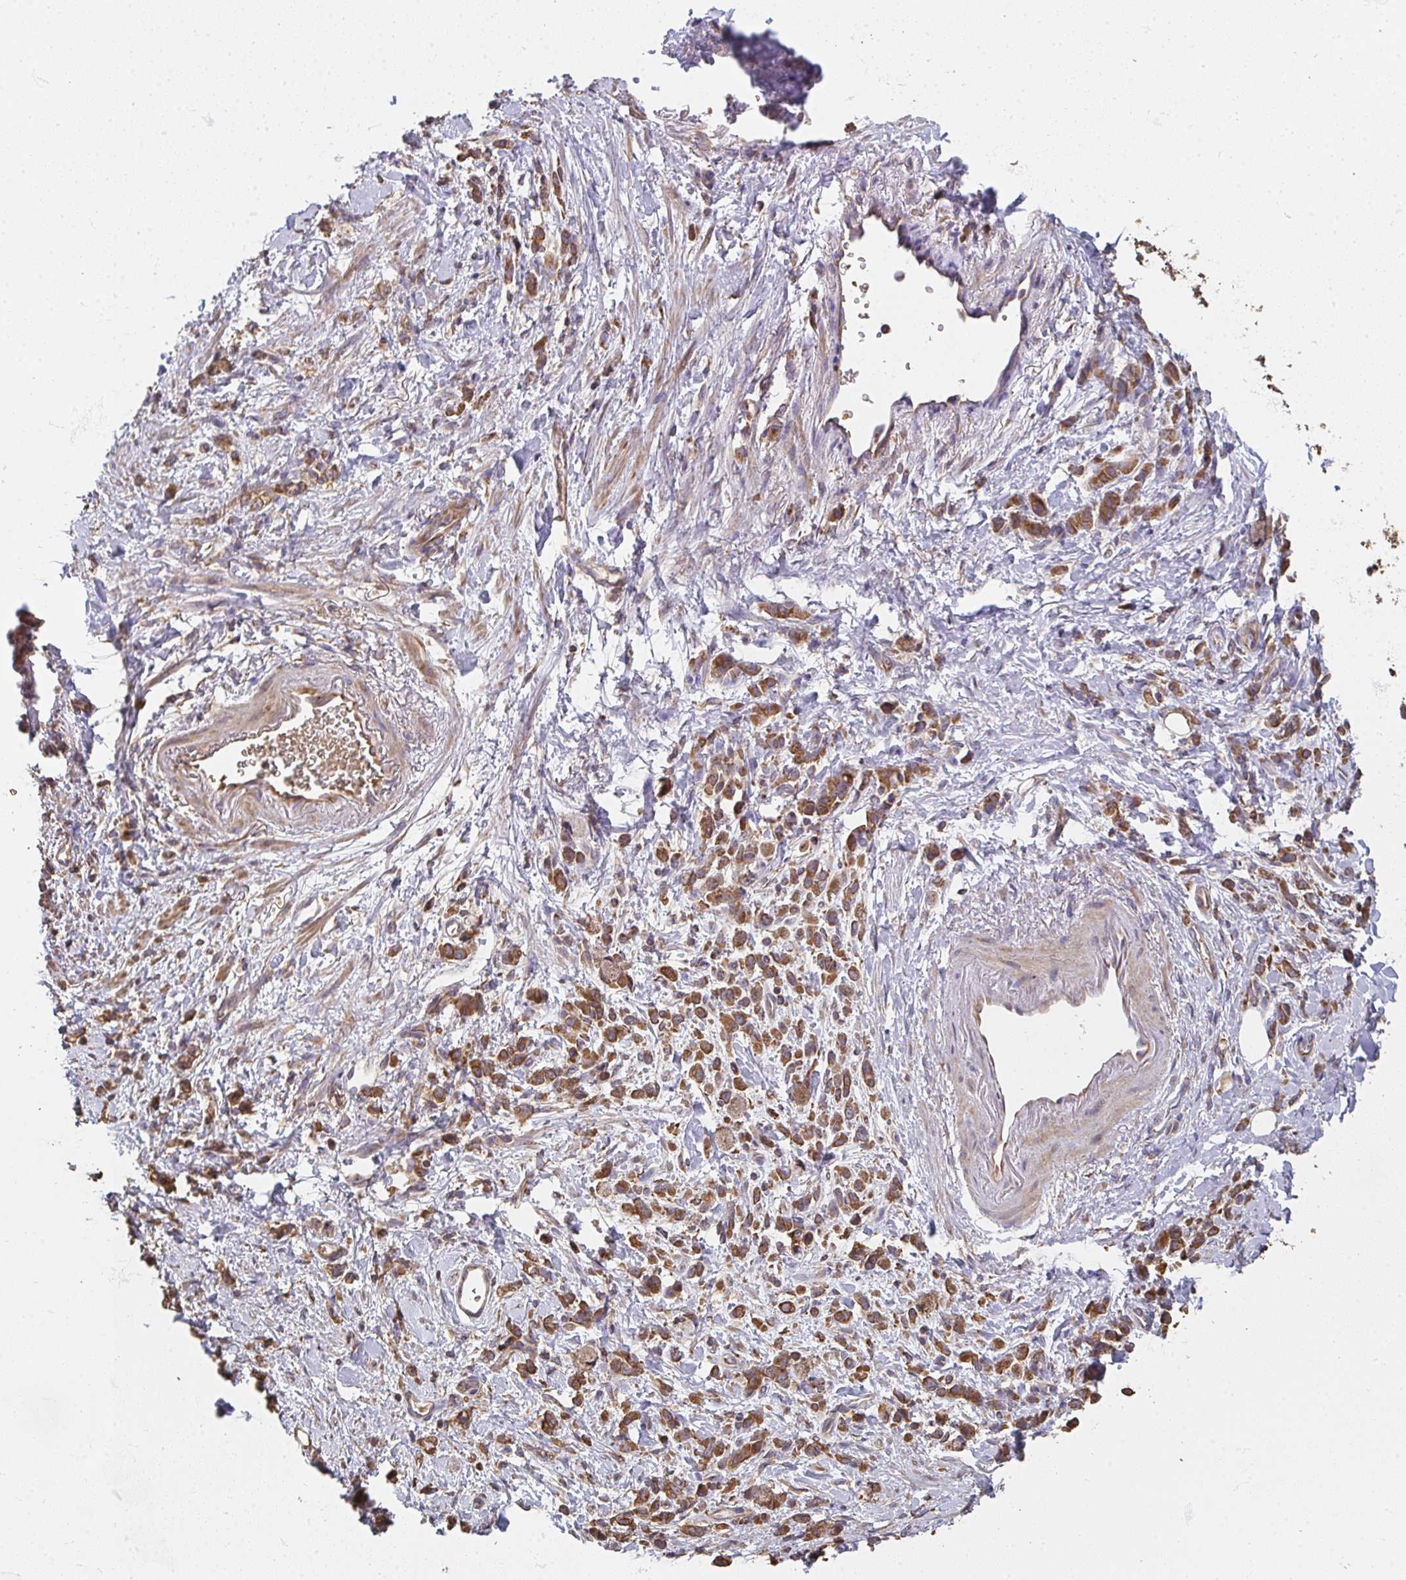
{"staining": {"intensity": "moderate", "quantity": ">75%", "location": "cytoplasmic/membranous"}, "tissue": "stomach cancer", "cell_type": "Tumor cells", "image_type": "cancer", "snomed": [{"axis": "morphology", "description": "Adenocarcinoma, NOS"}, {"axis": "topography", "description": "Stomach"}], "caption": "Stomach cancer (adenocarcinoma) tissue reveals moderate cytoplasmic/membranous expression in about >75% of tumor cells The staining is performed using DAB brown chromogen to label protein expression. The nuclei are counter-stained blue using hematoxylin.", "gene": "POLG", "patient": {"sex": "male", "age": 77}}